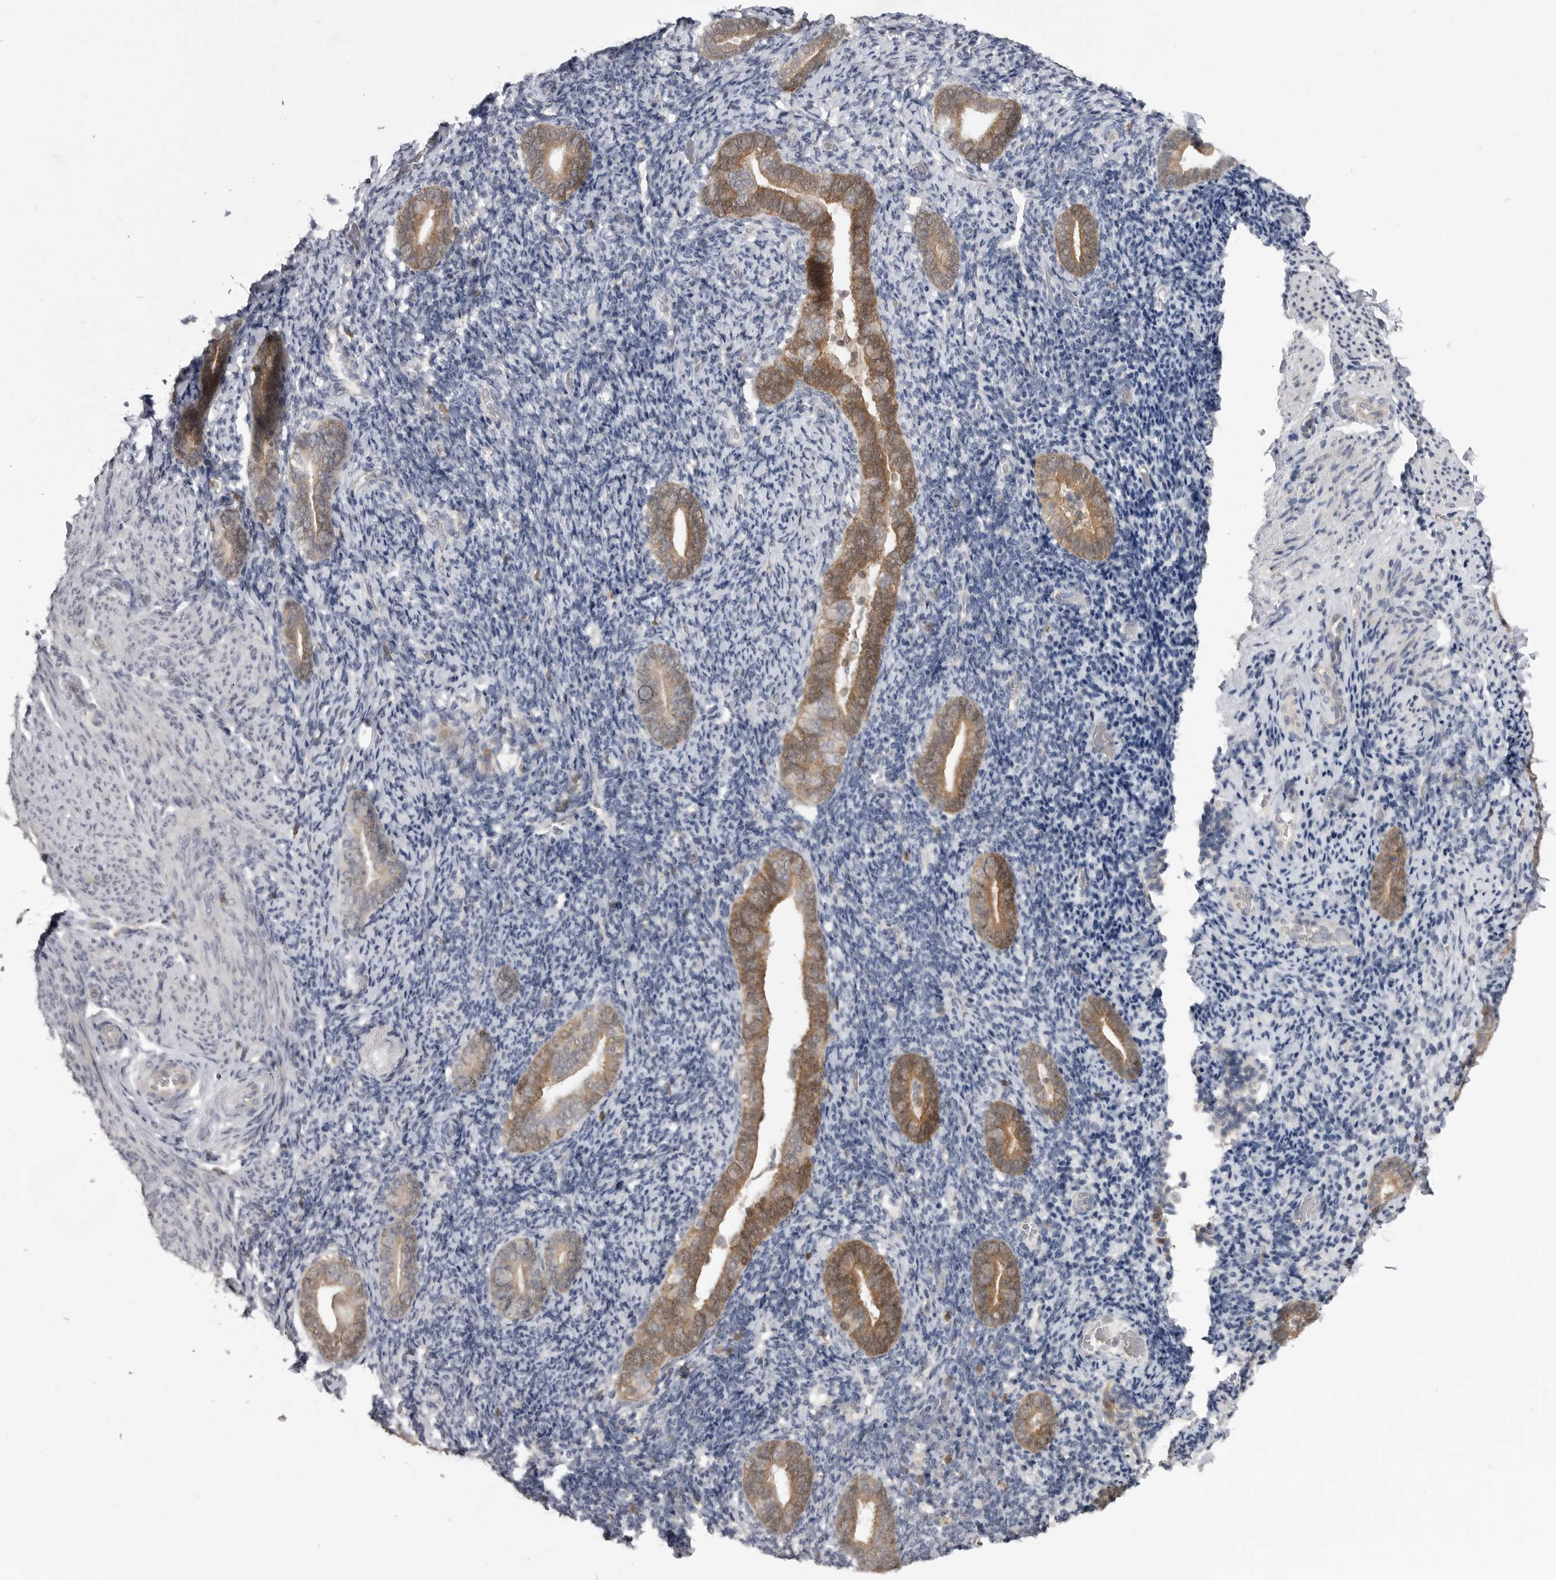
{"staining": {"intensity": "negative", "quantity": "none", "location": "none"}, "tissue": "endometrium", "cell_type": "Cells in endometrial stroma", "image_type": "normal", "snomed": [{"axis": "morphology", "description": "Normal tissue, NOS"}, {"axis": "topography", "description": "Endometrium"}], "caption": "DAB (3,3'-diaminobenzidine) immunohistochemical staining of unremarkable human endometrium shows no significant staining in cells in endometrial stroma. The staining is performed using DAB (3,3'-diaminobenzidine) brown chromogen with nuclei counter-stained in using hematoxylin.", "gene": "MAPK13", "patient": {"sex": "female", "age": 51}}